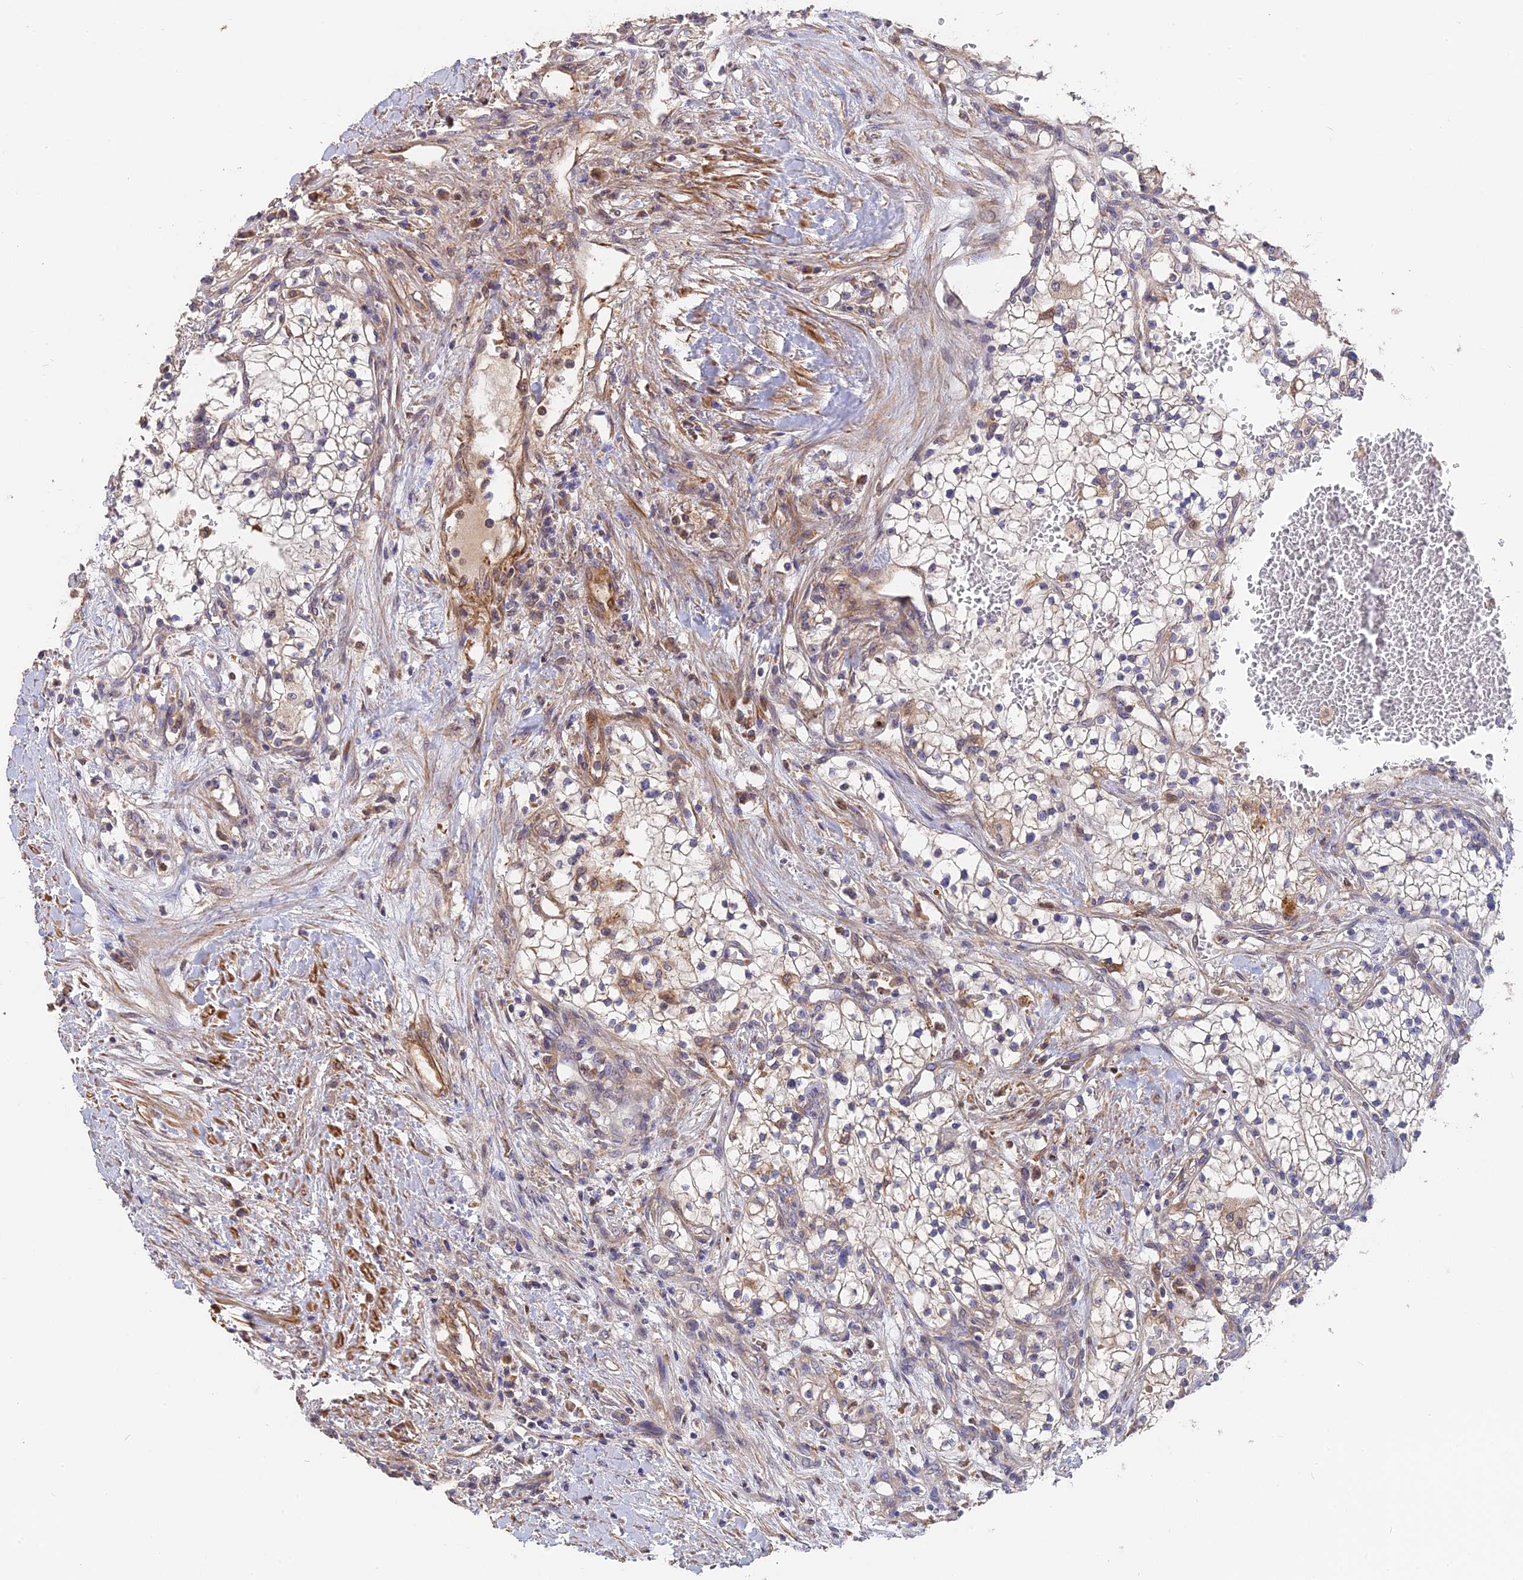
{"staining": {"intensity": "weak", "quantity": "<25%", "location": "cytoplasmic/membranous"}, "tissue": "renal cancer", "cell_type": "Tumor cells", "image_type": "cancer", "snomed": [{"axis": "morphology", "description": "Normal tissue, NOS"}, {"axis": "morphology", "description": "Adenocarcinoma, NOS"}, {"axis": "topography", "description": "Kidney"}], "caption": "DAB (3,3'-diaminobenzidine) immunohistochemical staining of human renal cancer (adenocarcinoma) reveals no significant positivity in tumor cells.", "gene": "SAC3D1", "patient": {"sex": "male", "age": 68}}